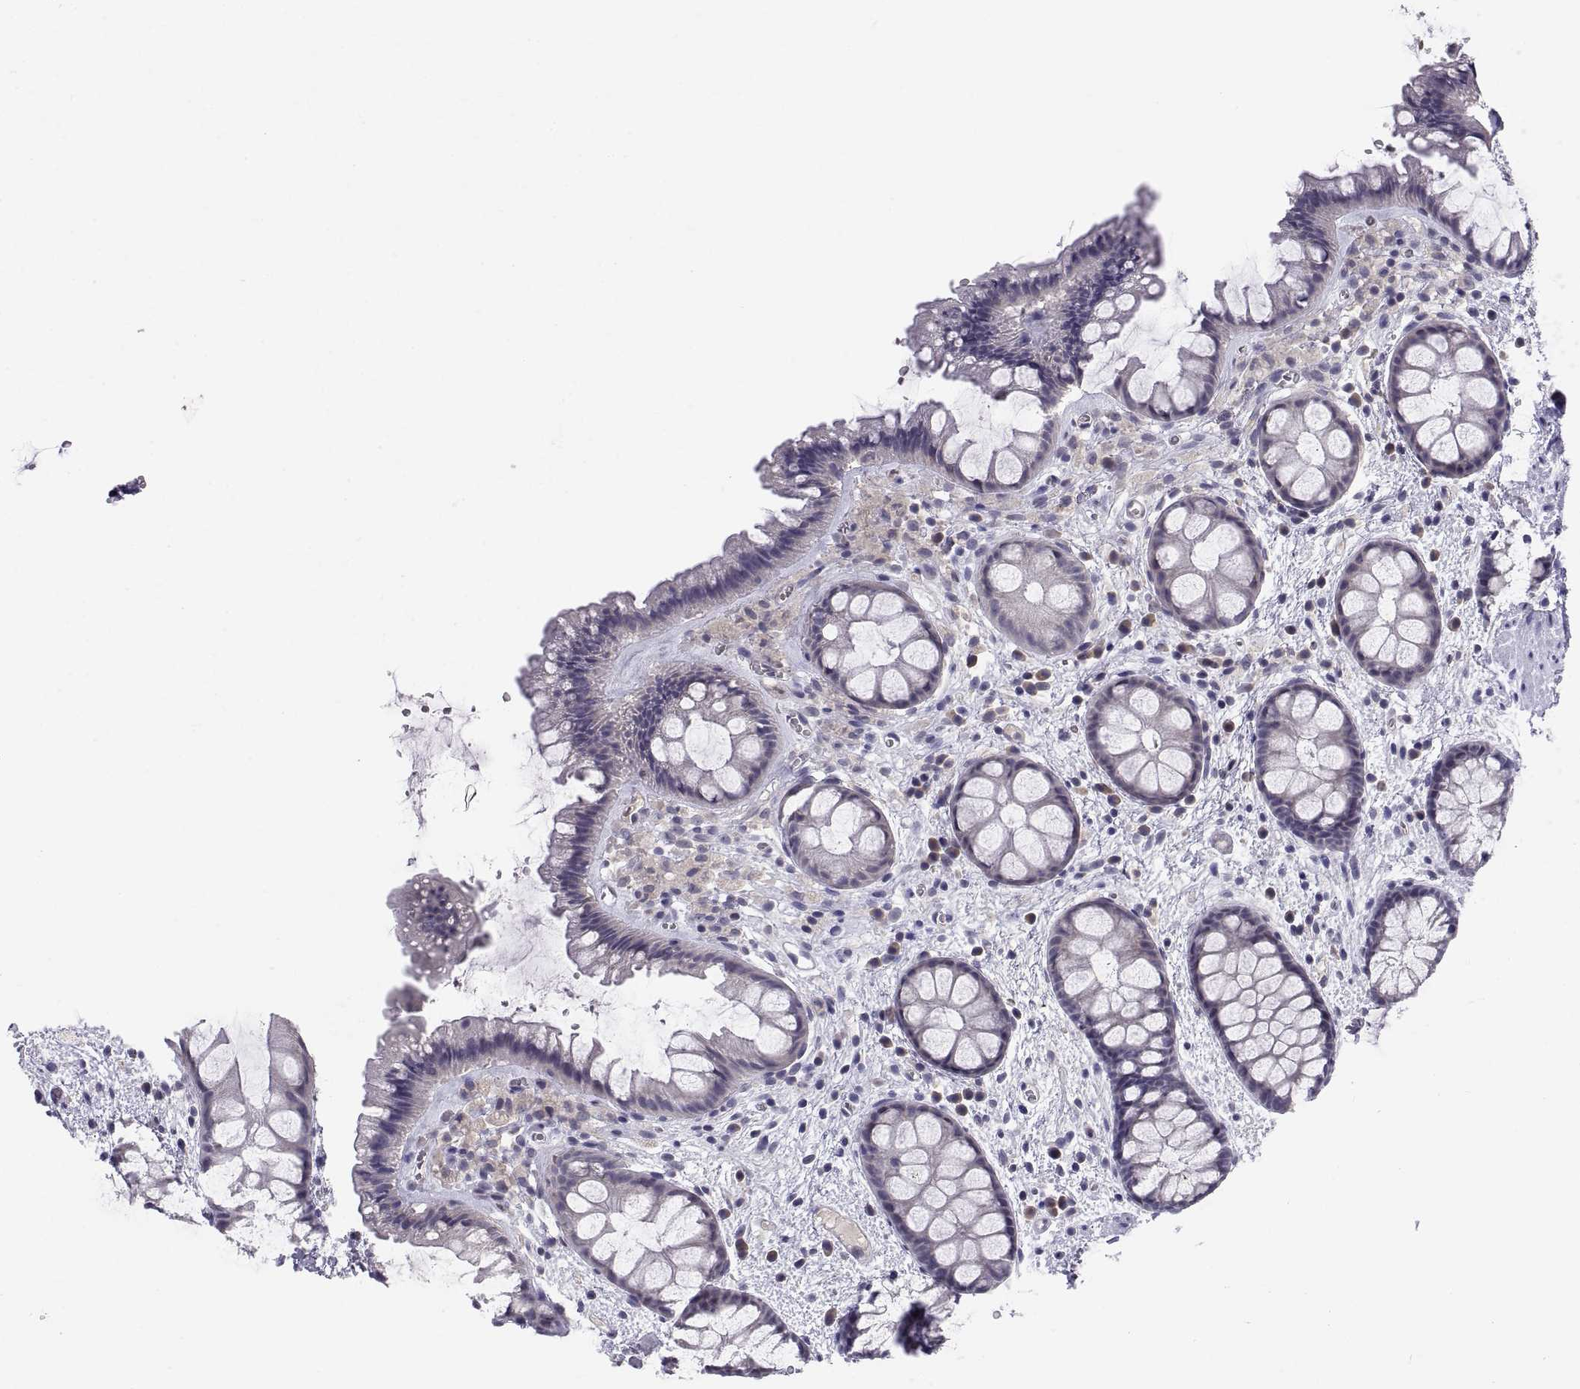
{"staining": {"intensity": "negative", "quantity": "none", "location": "none"}, "tissue": "rectum", "cell_type": "Glandular cells", "image_type": "normal", "snomed": [{"axis": "morphology", "description": "Normal tissue, NOS"}, {"axis": "topography", "description": "Rectum"}], "caption": "DAB (3,3'-diaminobenzidine) immunohistochemical staining of unremarkable human rectum shows no significant expression in glandular cells.", "gene": "PKP1", "patient": {"sex": "female", "age": 62}}